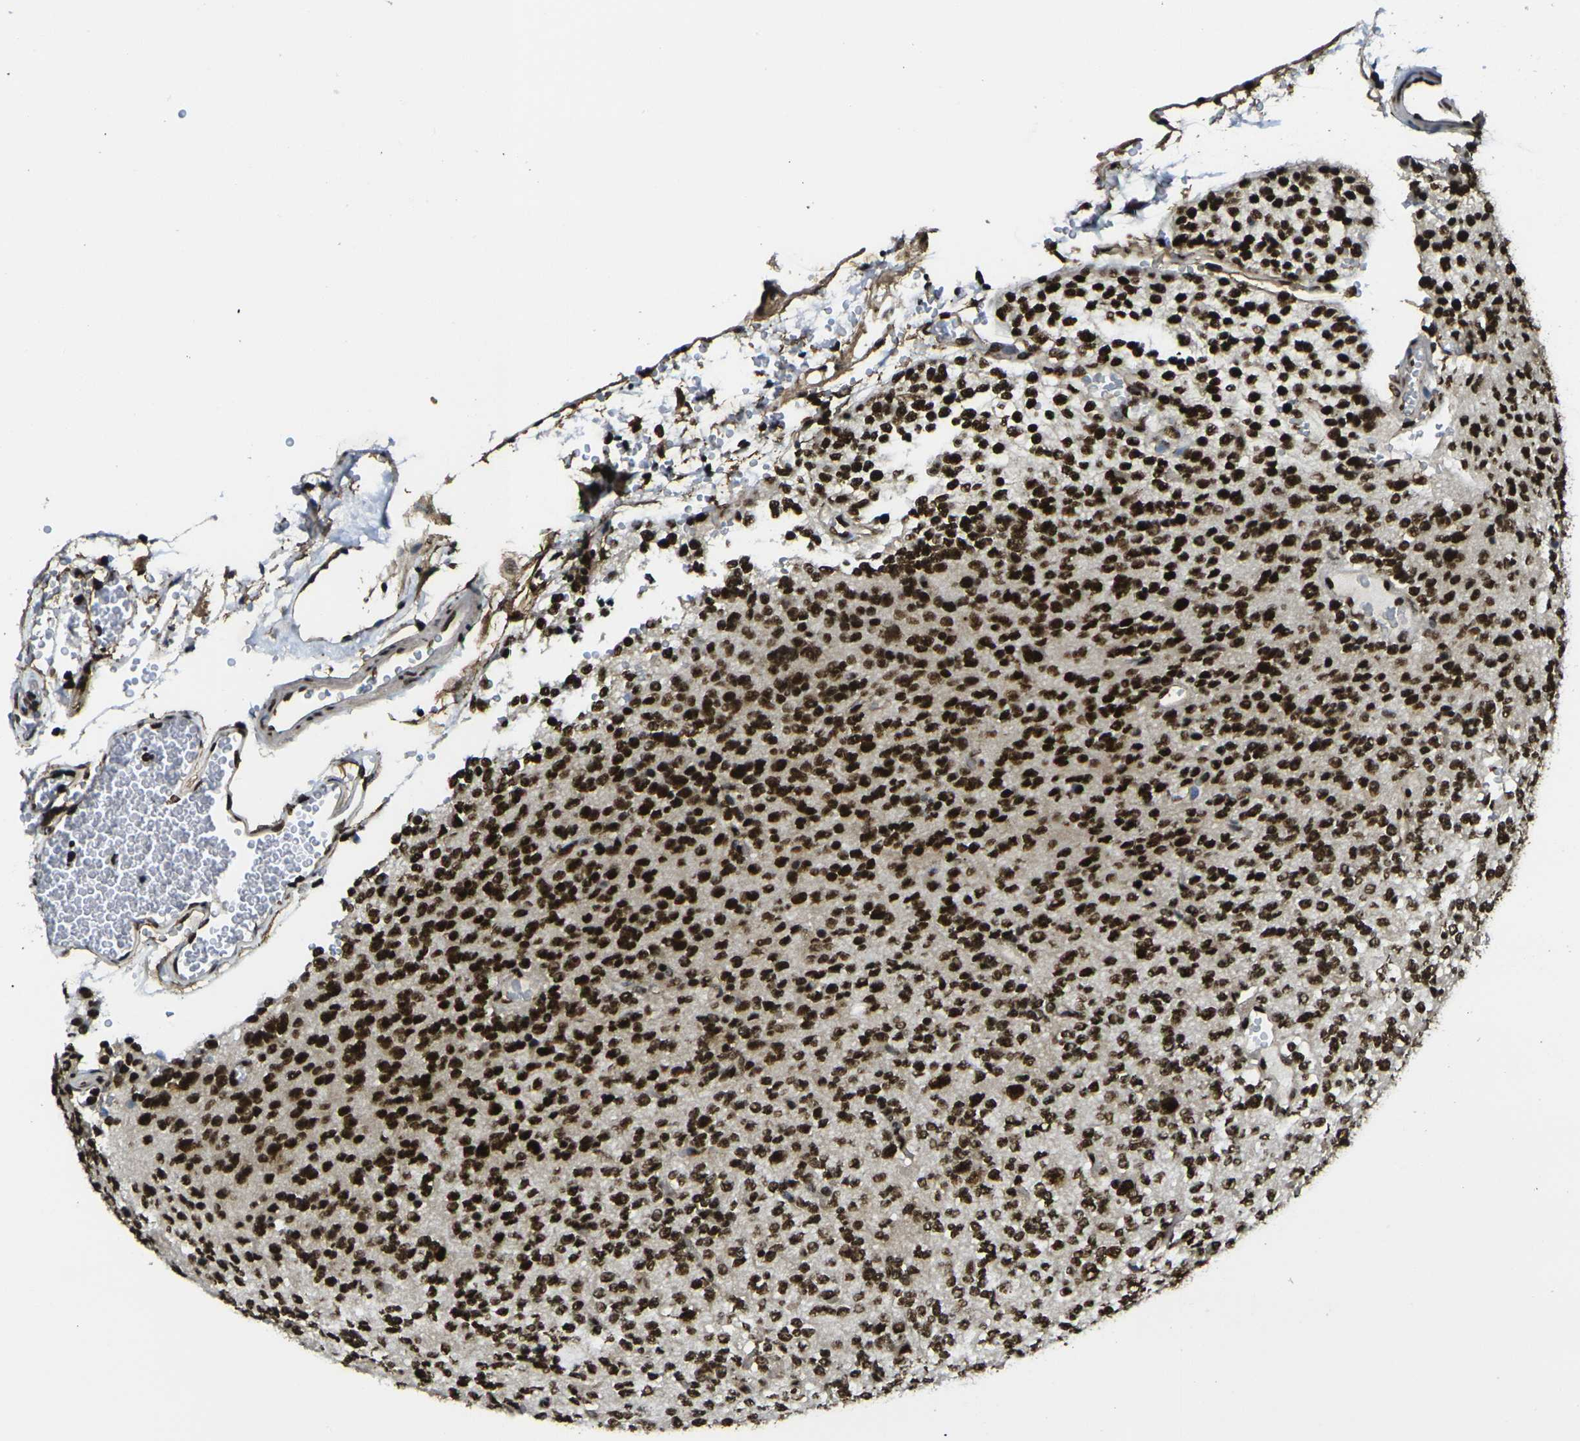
{"staining": {"intensity": "strong", "quantity": ">75%", "location": "nuclear"}, "tissue": "glioma", "cell_type": "Tumor cells", "image_type": "cancer", "snomed": [{"axis": "morphology", "description": "Glioma, malignant, Low grade"}, {"axis": "topography", "description": "Brain"}], "caption": "Tumor cells reveal high levels of strong nuclear expression in about >75% of cells in human glioma. (Brightfield microscopy of DAB IHC at high magnification).", "gene": "SMARCC1", "patient": {"sex": "male", "age": 38}}